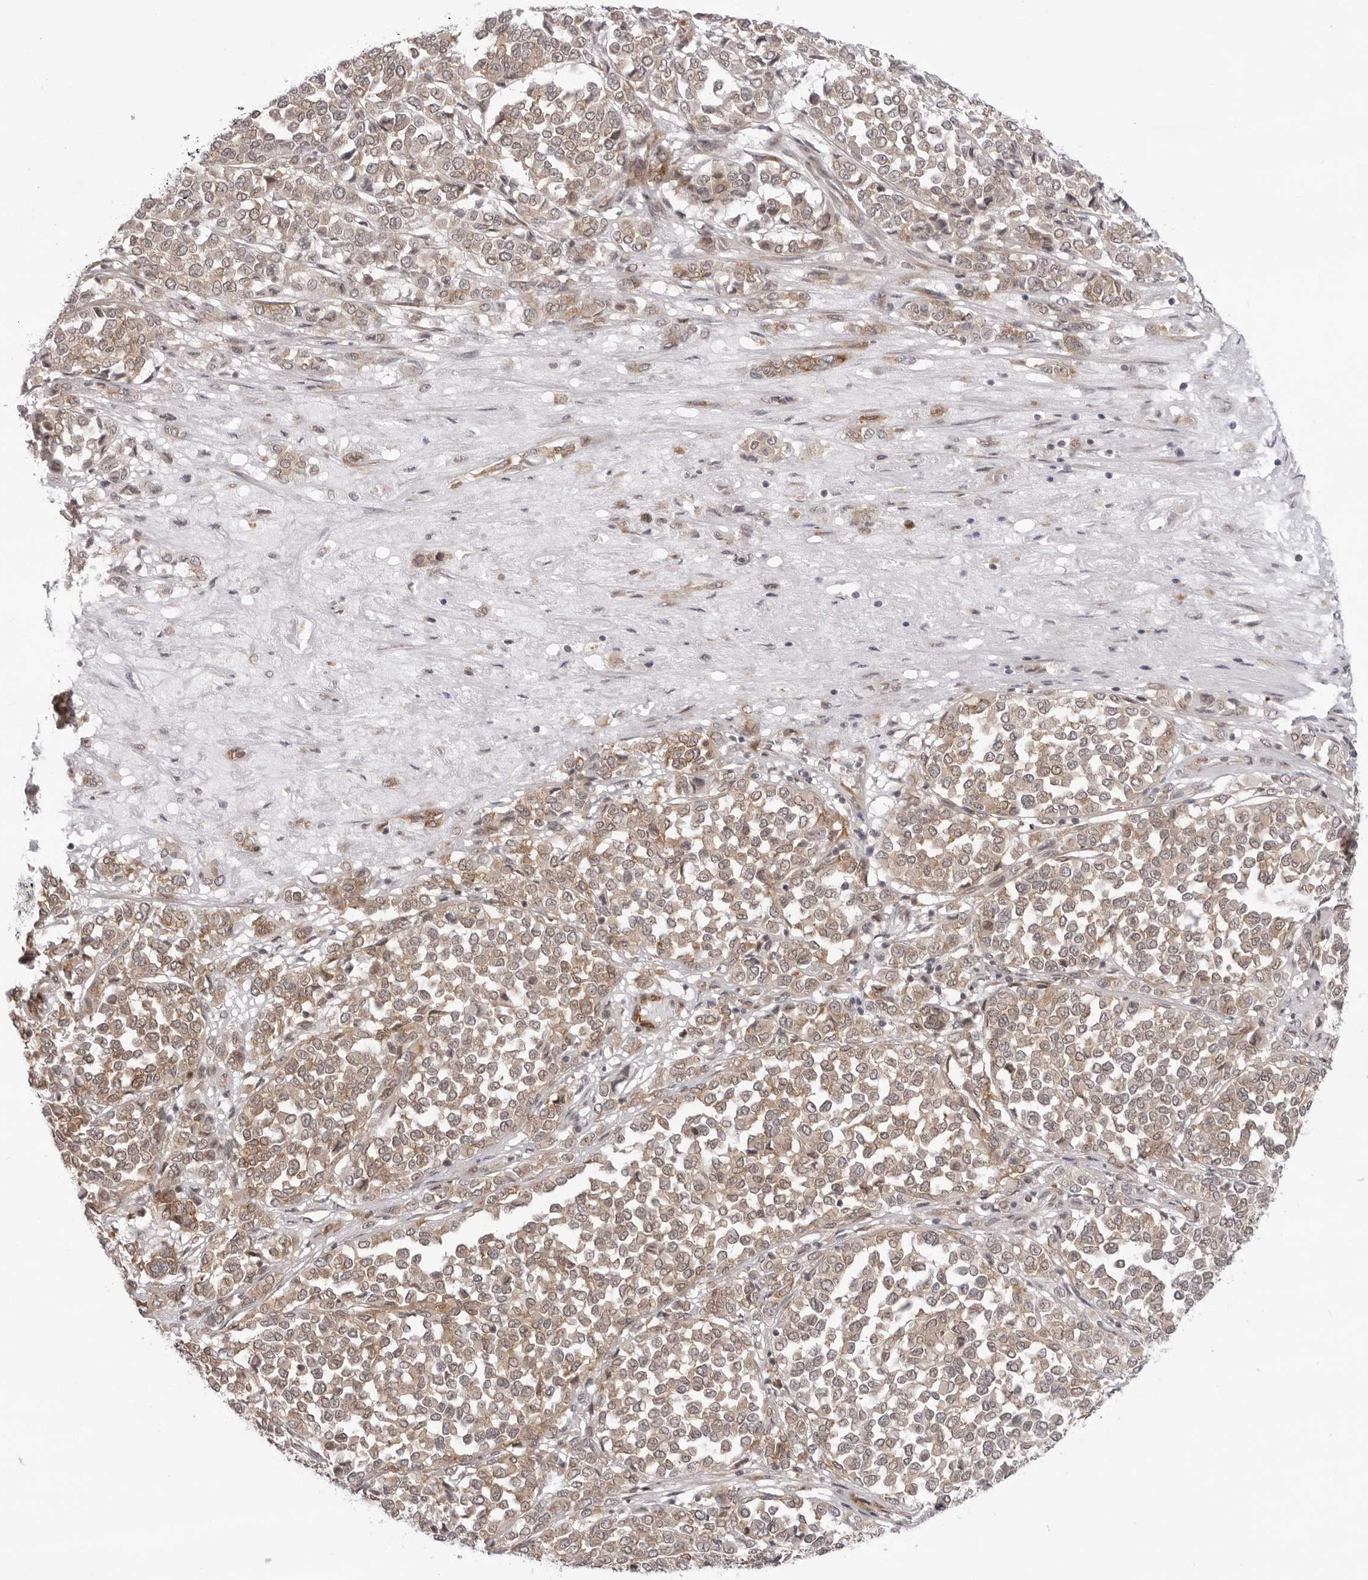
{"staining": {"intensity": "weak", "quantity": ">75%", "location": "cytoplasmic/membranous"}, "tissue": "melanoma", "cell_type": "Tumor cells", "image_type": "cancer", "snomed": [{"axis": "morphology", "description": "Malignant melanoma, Metastatic site"}, {"axis": "topography", "description": "Pancreas"}], "caption": "Approximately >75% of tumor cells in human malignant melanoma (metastatic site) display weak cytoplasmic/membranous protein positivity as visualized by brown immunohistochemical staining.", "gene": "SRGAP2", "patient": {"sex": "female", "age": 30}}